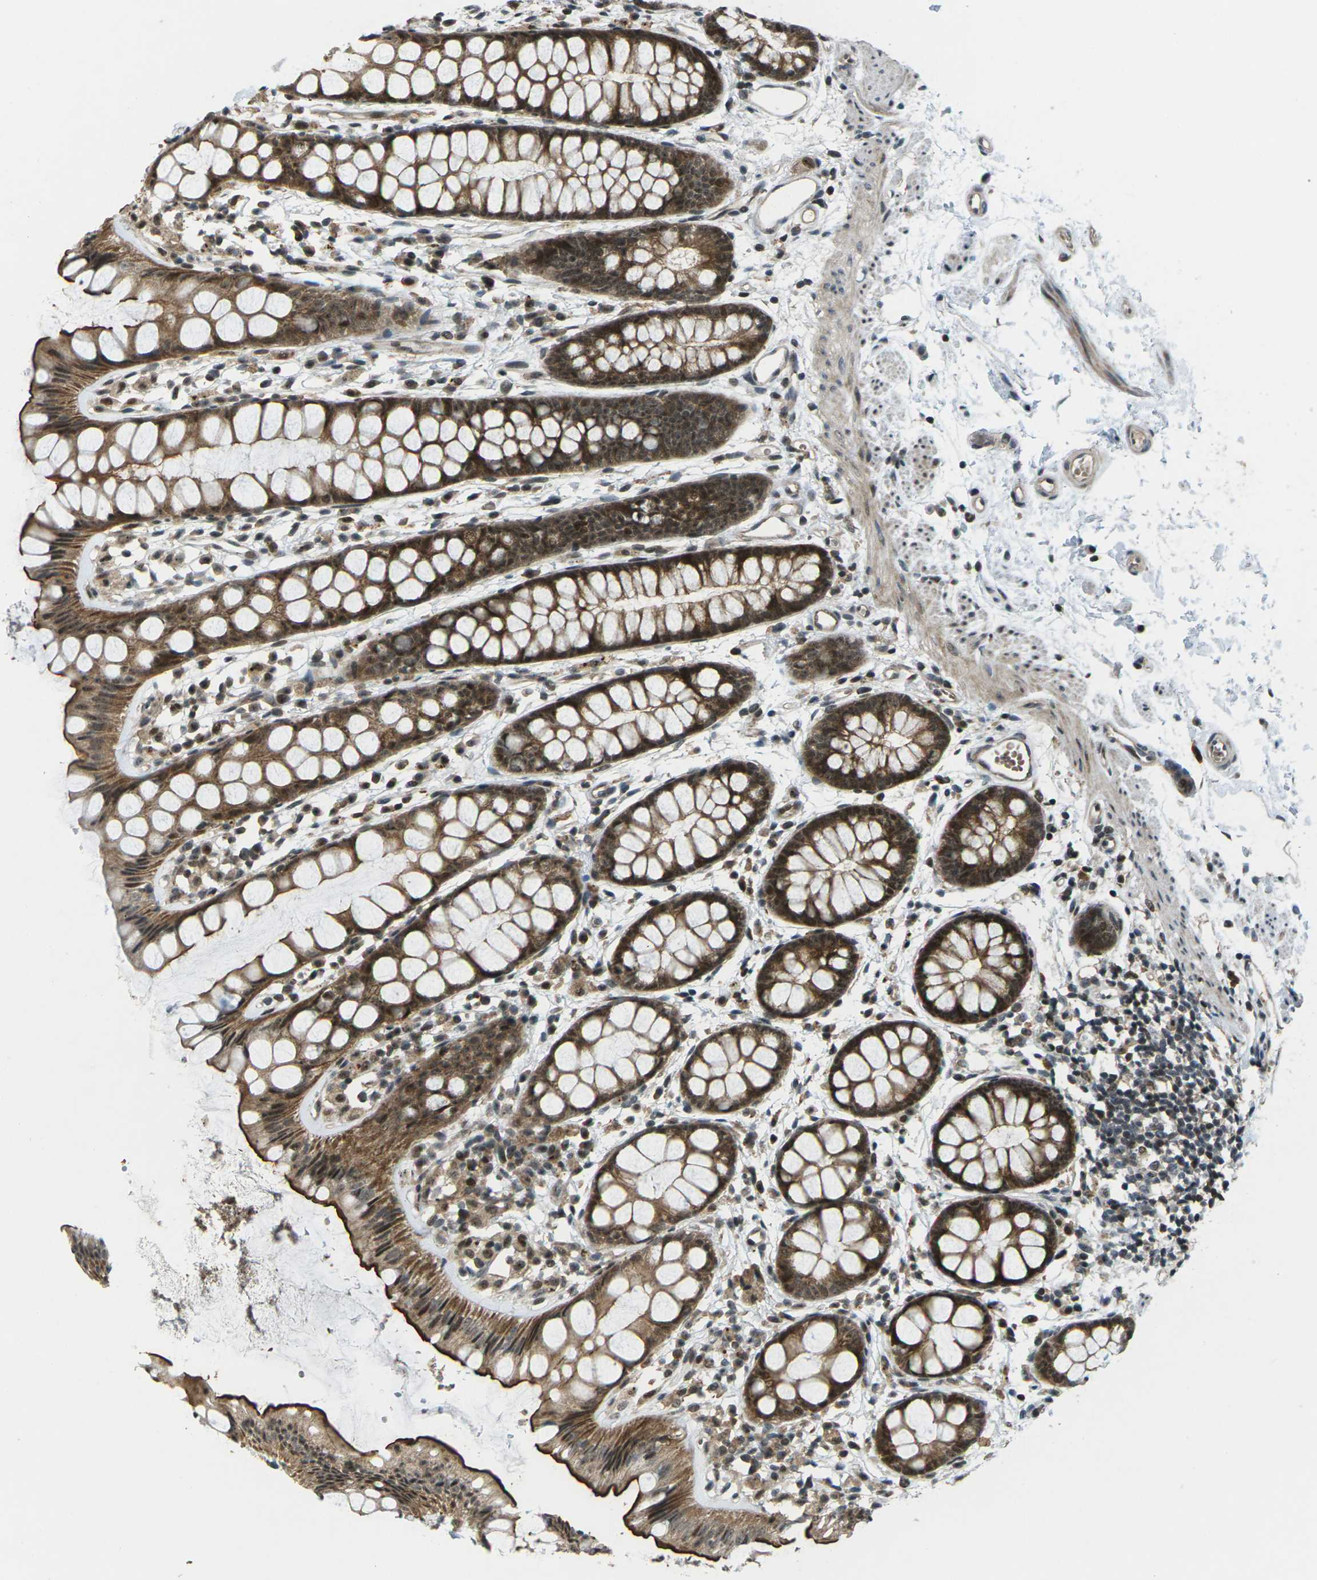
{"staining": {"intensity": "moderate", "quantity": ">75%", "location": "cytoplasmic/membranous,nuclear"}, "tissue": "rectum", "cell_type": "Glandular cells", "image_type": "normal", "snomed": [{"axis": "morphology", "description": "Normal tissue, NOS"}, {"axis": "topography", "description": "Rectum"}], "caption": "An IHC micrograph of normal tissue is shown. Protein staining in brown labels moderate cytoplasmic/membranous,nuclear positivity in rectum within glandular cells. (Brightfield microscopy of DAB IHC at high magnification).", "gene": "UBE2S", "patient": {"sex": "female", "age": 66}}